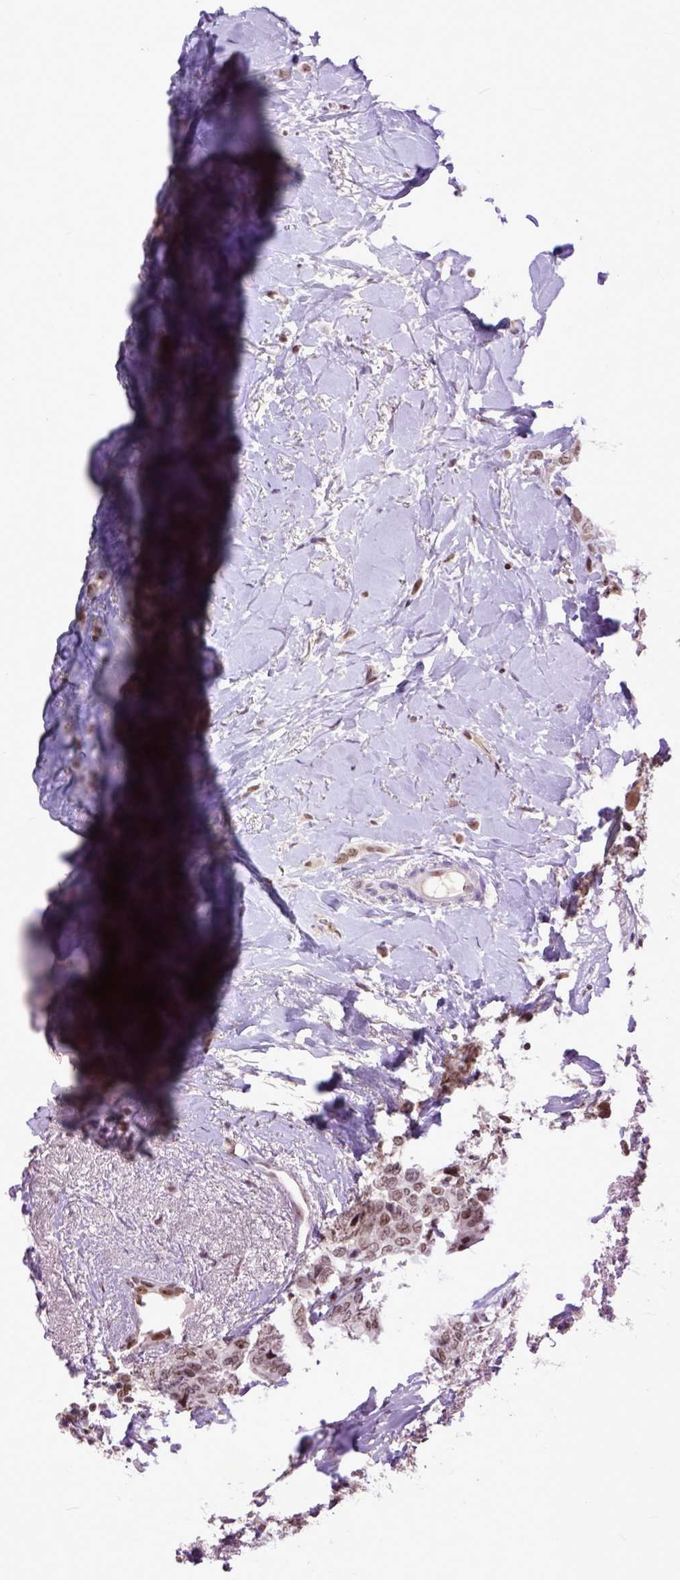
{"staining": {"intensity": "moderate", "quantity": ">75%", "location": "cytoplasmic/membranous,nuclear"}, "tissue": "breast cancer", "cell_type": "Tumor cells", "image_type": "cancer", "snomed": [{"axis": "morphology", "description": "Lobular carcinoma"}, {"axis": "topography", "description": "Breast"}], "caption": "Lobular carcinoma (breast) stained for a protein (brown) reveals moderate cytoplasmic/membranous and nuclear positive expression in approximately >75% of tumor cells.", "gene": "RCC2", "patient": {"sex": "female", "age": 66}}